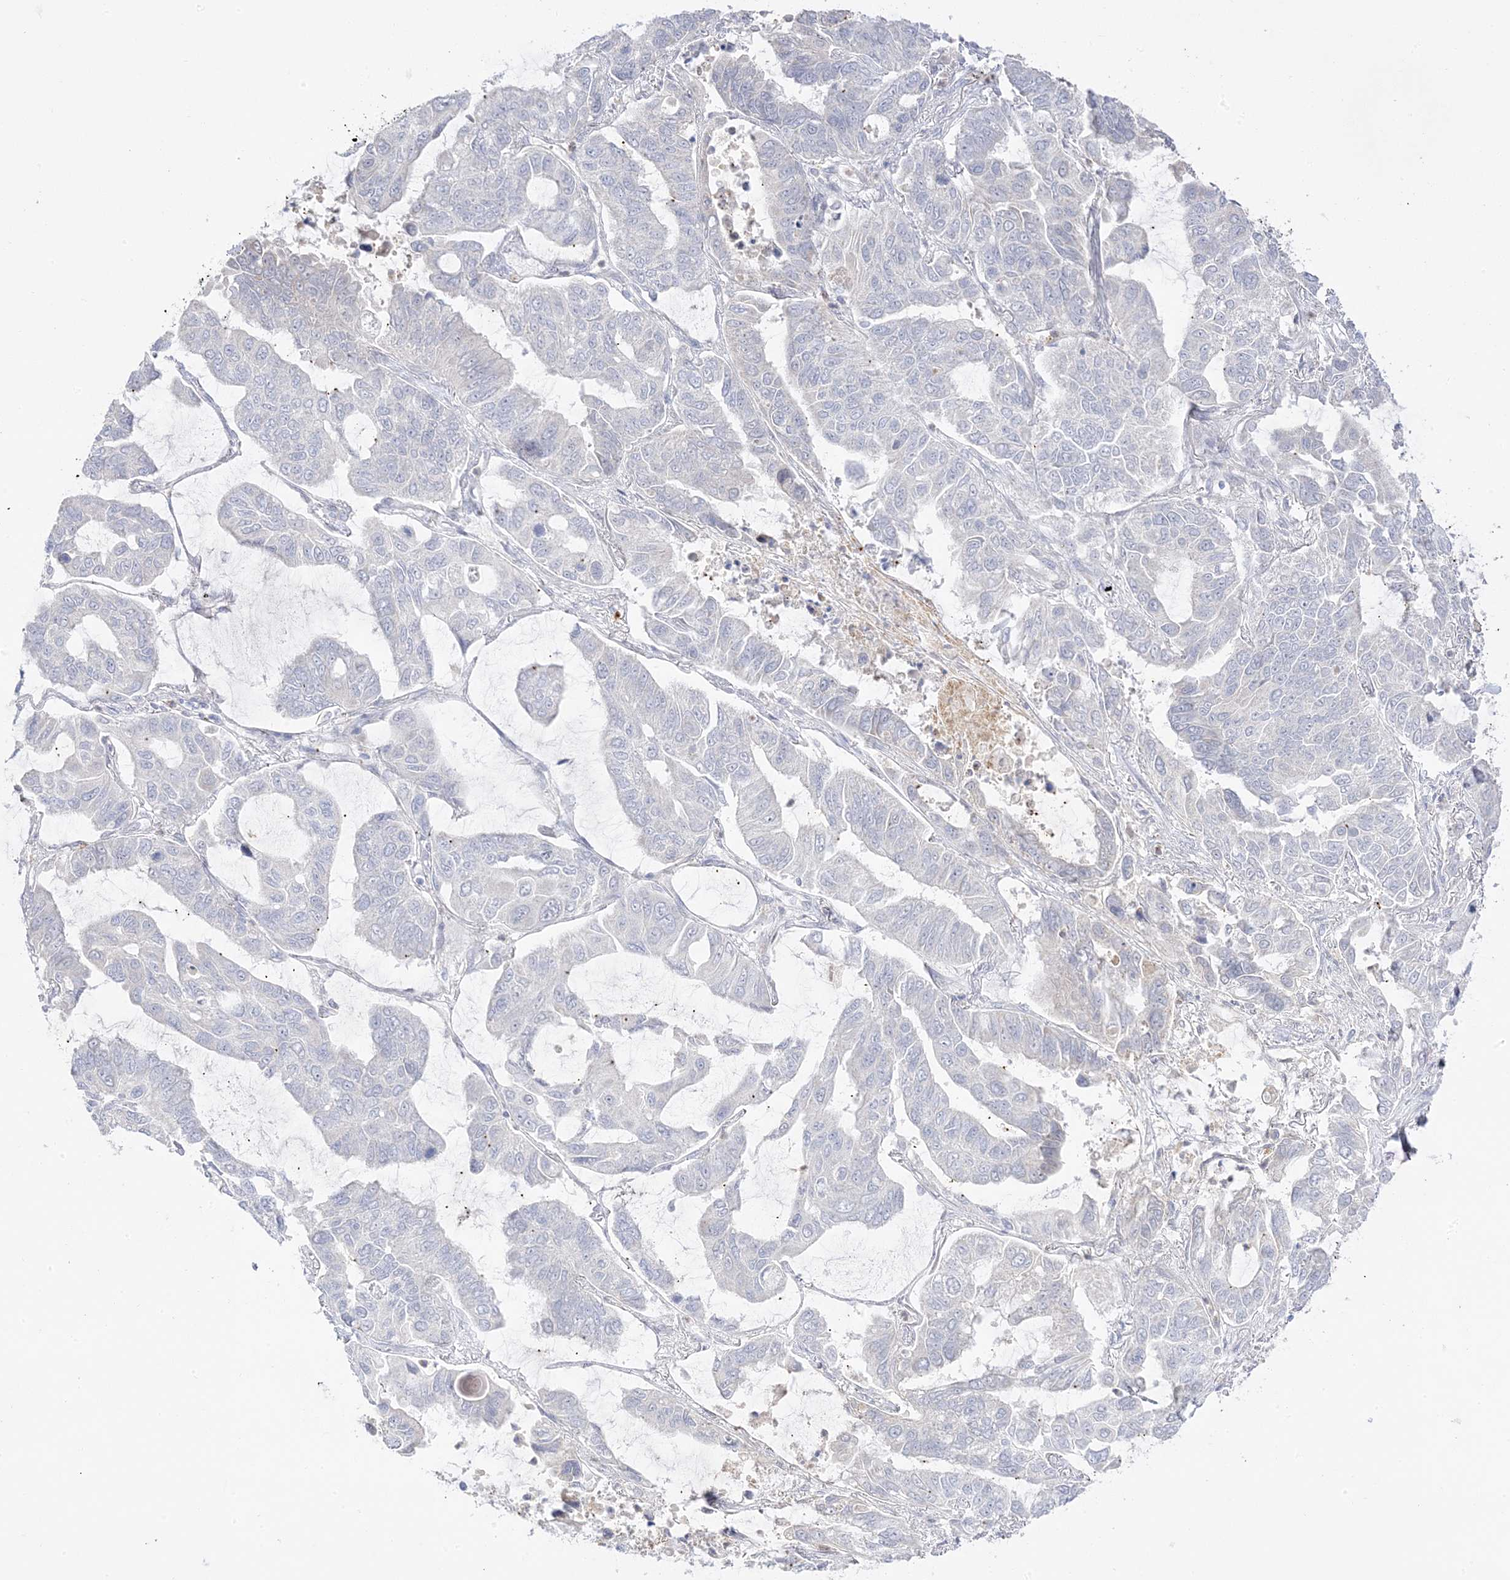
{"staining": {"intensity": "negative", "quantity": "none", "location": "none"}, "tissue": "lung cancer", "cell_type": "Tumor cells", "image_type": "cancer", "snomed": [{"axis": "morphology", "description": "Adenocarcinoma, NOS"}, {"axis": "topography", "description": "Lung"}], "caption": "This is an immunohistochemistry image of lung adenocarcinoma. There is no staining in tumor cells.", "gene": "TRANK1", "patient": {"sex": "male", "age": 64}}